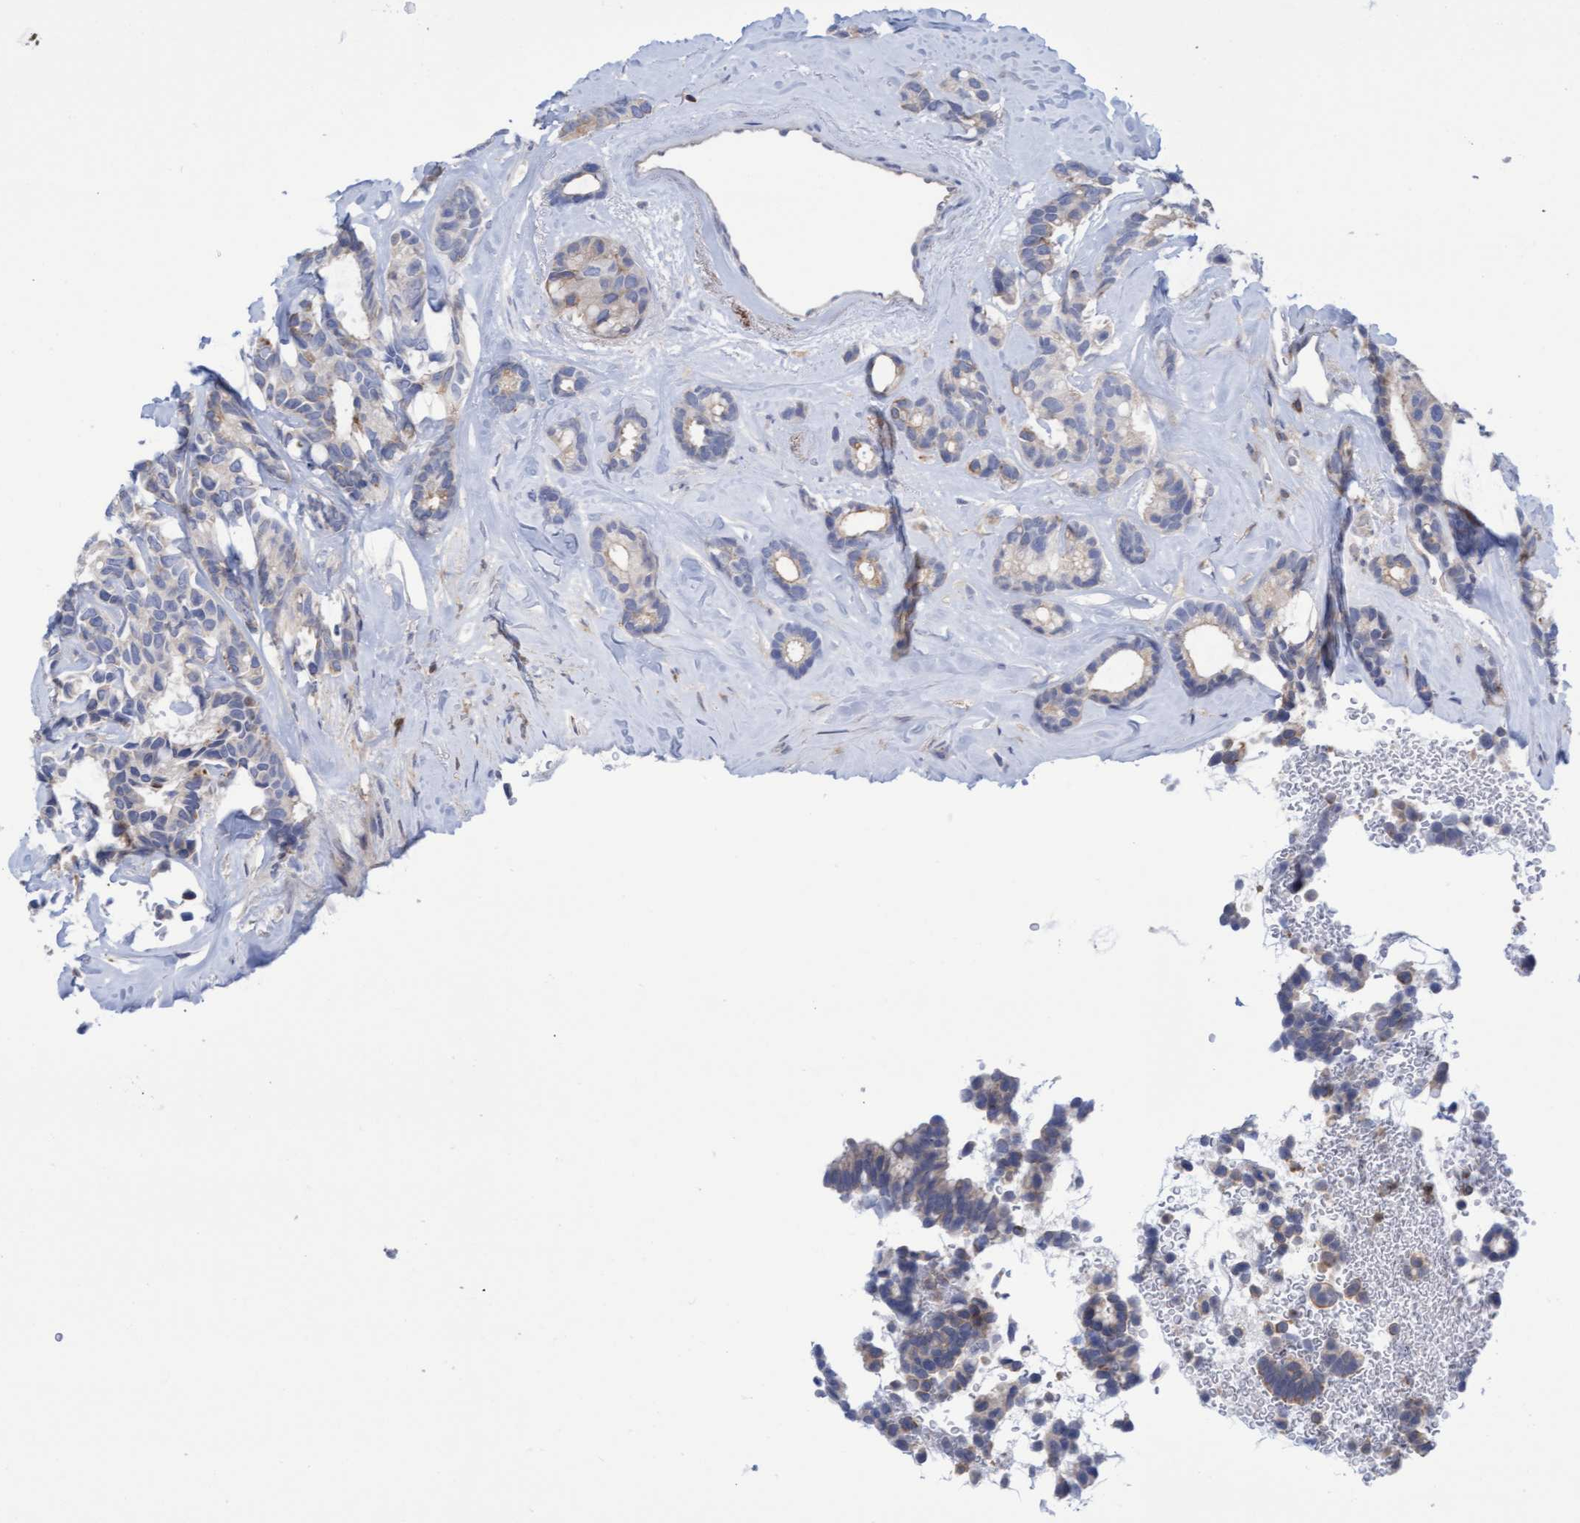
{"staining": {"intensity": "weak", "quantity": "25%-75%", "location": "cytoplasmic/membranous"}, "tissue": "breast cancer", "cell_type": "Tumor cells", "image_type": "cancer", "snomed": [{"axis": "morphology", "description": "Duct carcinoma"}, {"axis": "topography", "description": "Breast"}], "caption": "Immunohistochemical staining of breast invasive ductal carcinoma demonstrates low levels of weak cytoplasmic/membranous protein staining in approximately 25%-75% of tumor cells. The staining is performed using DAB (3,3'-diaminobenzidine) brown chromogen to label protein expression. The nuclei are counter-stained blue using hematoxylin.", "gene": "FNBP1", "patient": {"sex": "female", "age": 87}}